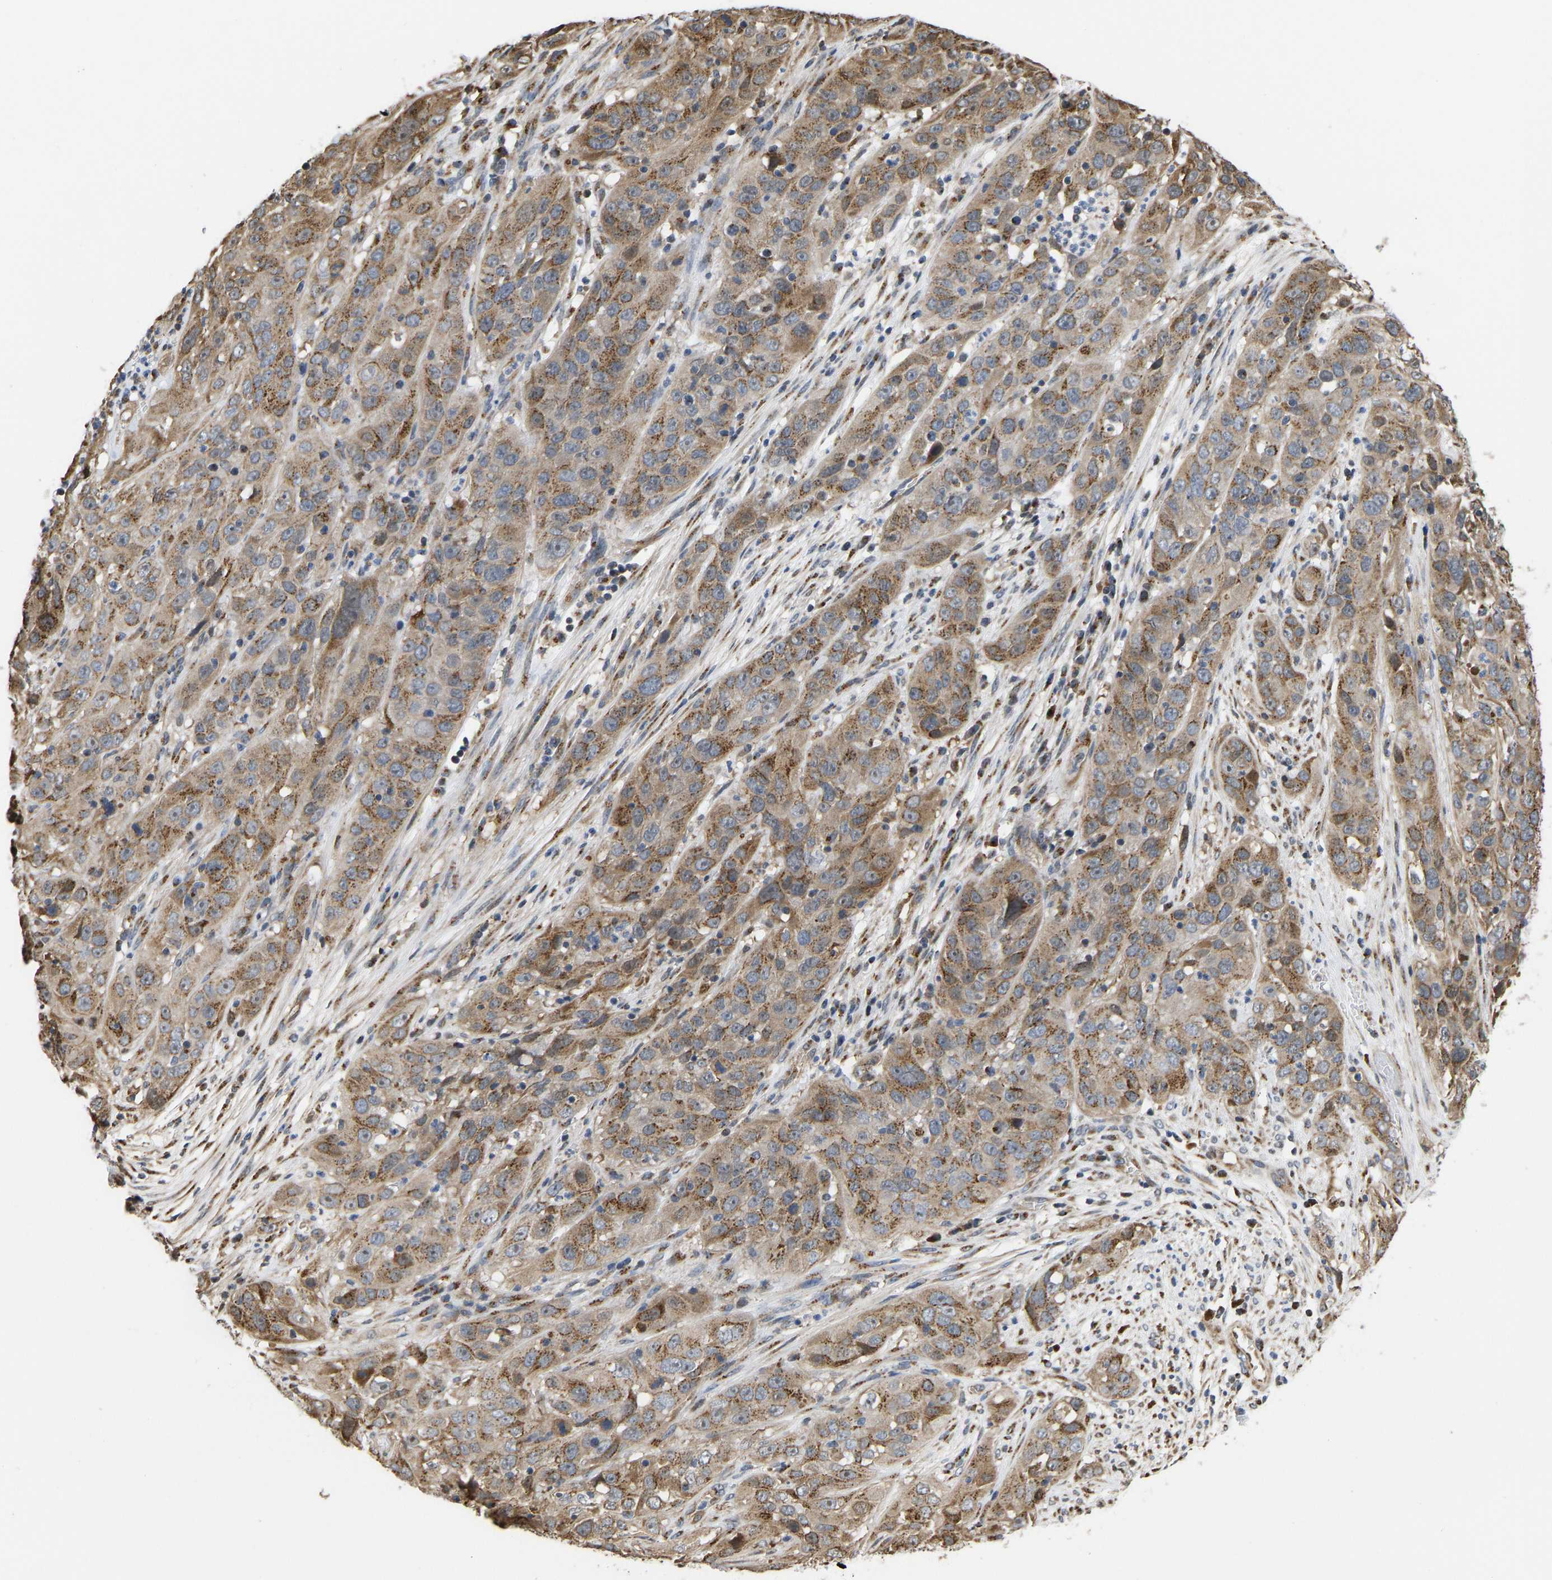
{"staining": {"intensity": "moderate", "quantity": ">75%", "location": "cytoplasmic/membranous"}, "tissue": "cervical cancer", "cell_type": "Tumor cells", "image_type": "cancer", "snomed": [{"axis": "morphology", "description": "Squamous cell carcinoma, NOS"}, {"axis": "topography", "description": "Cervix"}], "caption": "Tumor cells show moderate cytoplasmic/membranous staining in approximately >75% of cells in cervical squamous cell carcinoma.", "gene": "YIPF4", "patient": {"sex": "female", "age": 32}}